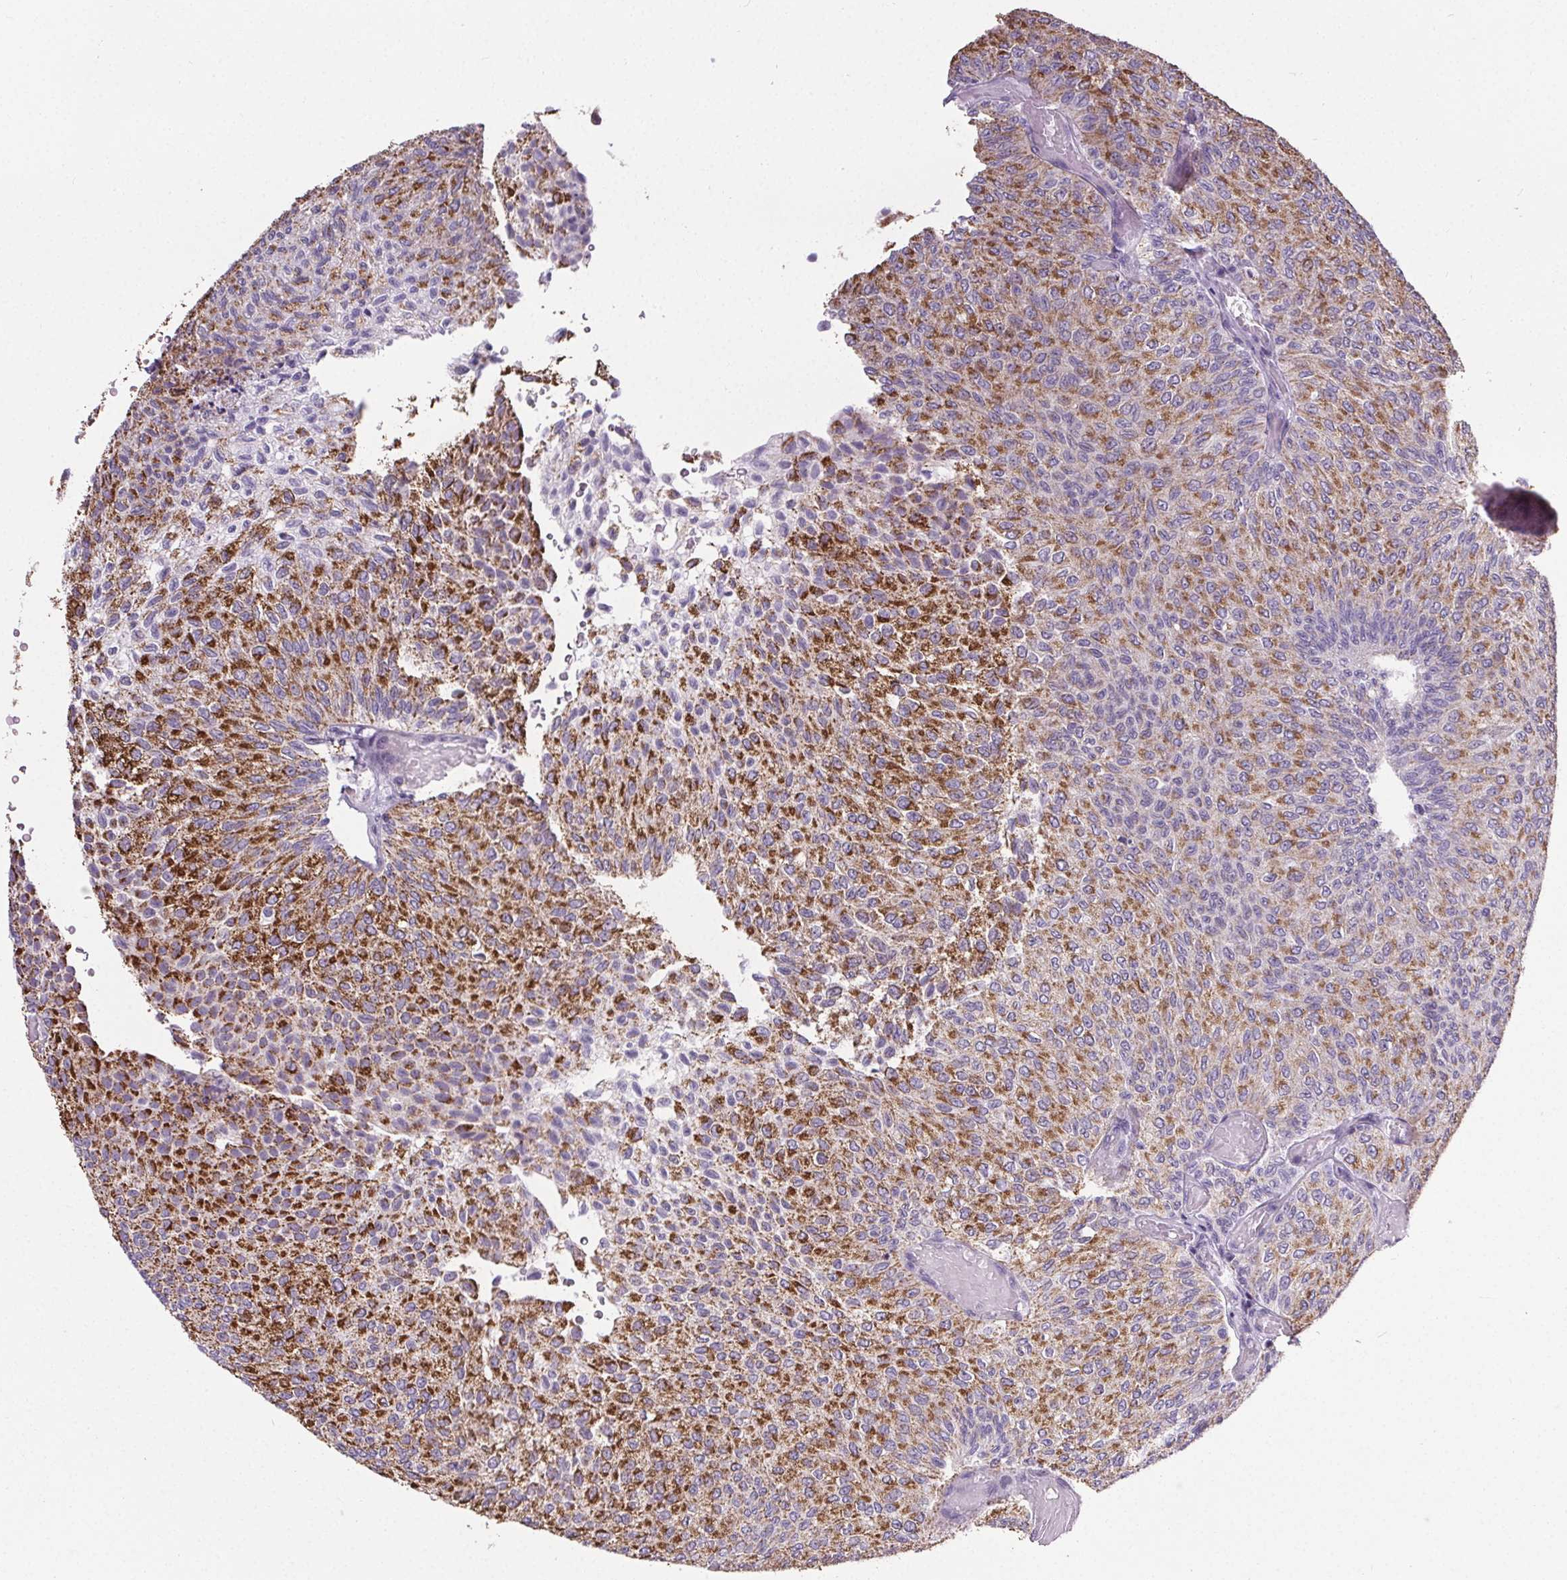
{"staining": {"intensity": "strong", "quantity": "25%-75%", "location": "cytoplasmic/membranous"}, "tissue": "urothelial cancer", "cell_type": "Tumor cells", "image_type": "cancer", "snomed": [{"axis": "morphology", "description": "Urothelial carcinoma, Low grade"}, {"axis": "topography", "description": "Urinary bladder"}], "caption": "An immunohistochemistry (IHC) micrograph of neoplastic tissue is shown. Protein staining in brown labels strong cytoplasmic/membranous positivity in low-grade urothelial carcinoma within tumor cells.", "gene": "ELAVL2", "patient": {"sex": "male", "age": 78}}